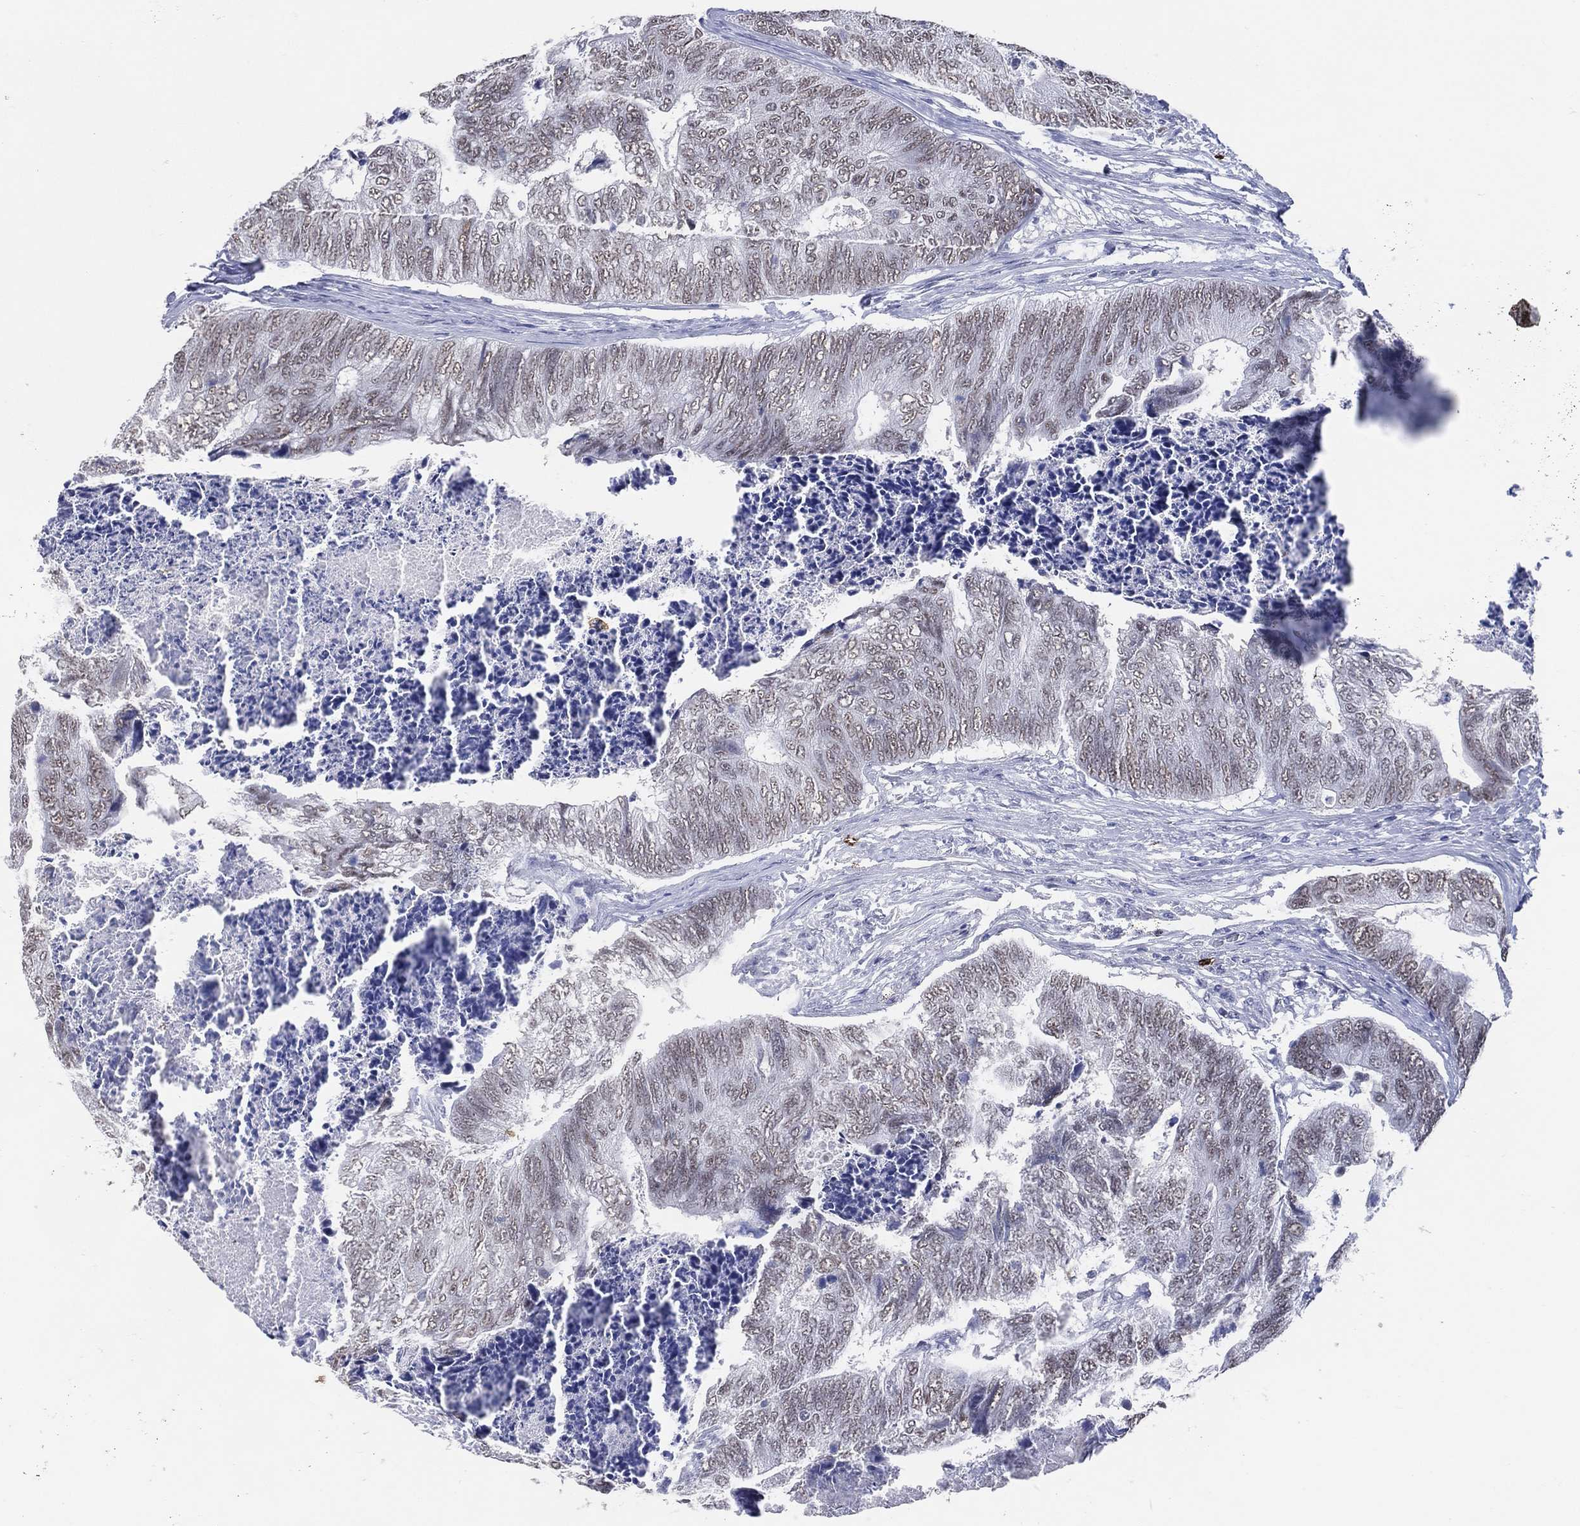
{"staining": {"intensity": "weak", "quantity": ">75%", "location": "nuclear"}, "tissue": "colorectal cancer", "cell_type": "Tumor cells", "image_type": "cancer", "snomed": [{"axis": "morphology", "description": "Adenocarcinoma, NOS"}, {"axis": "topography", "description": "Colon"}], "caption": "Colorectal adenocarcinoma tissue exhibits weak nuclear staining in approximately >75% of tumor cells, visualized by immunohistochemistry.", "gene": "CFAP58", "patient": {"sex": "female", "age": 67}}